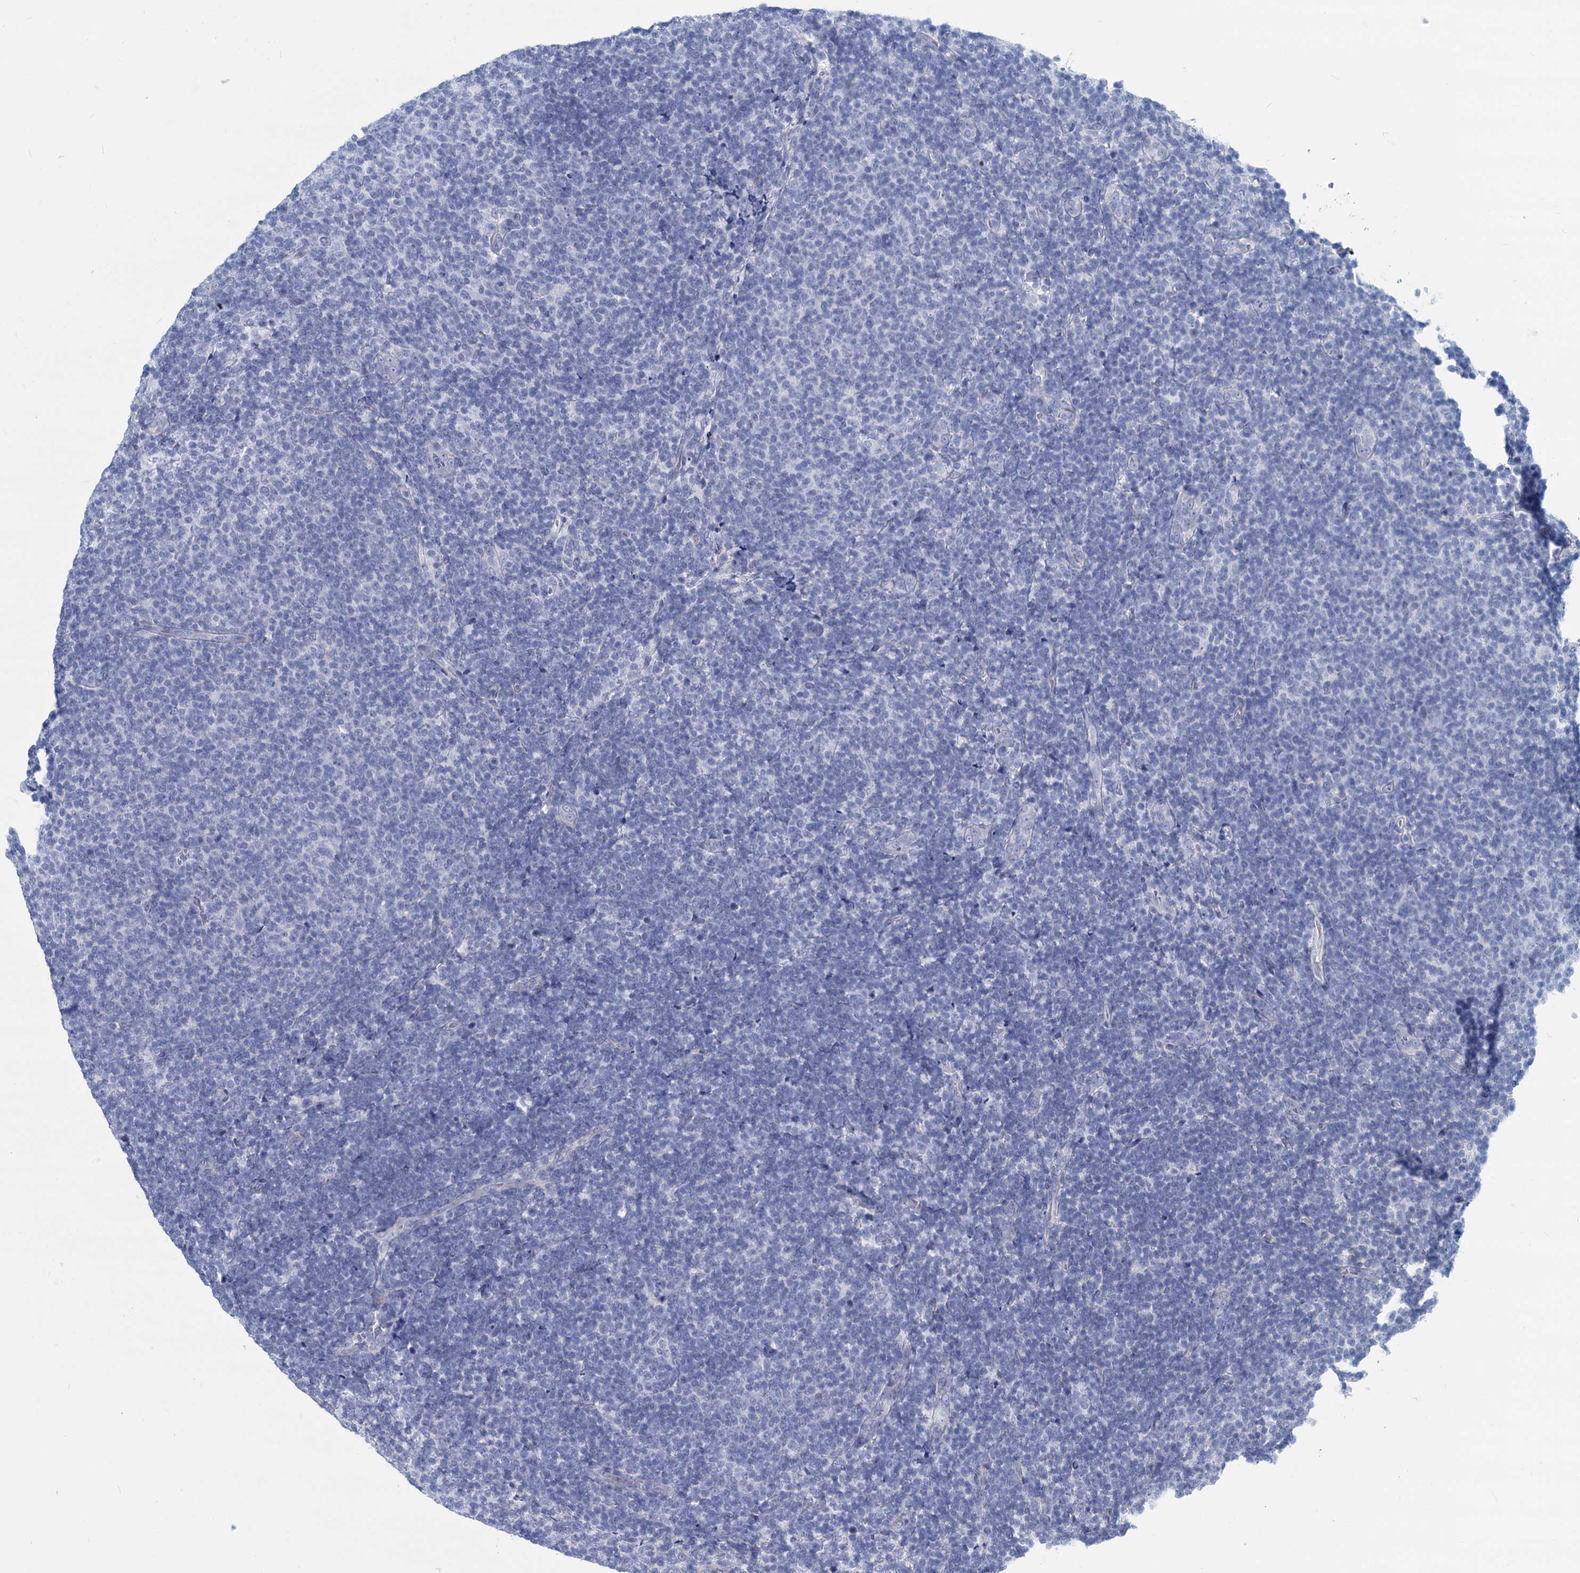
{"staining": {"intensity": "negative", "quantity": "none", "location": "none"}, "tissue": "lymphoma", "cell_type": "Tumor cells", "image_type": "cancer", "snomed": [{"axis": "morphology", "description": "Malignant lymphoma, non-Hodgkin's type, Low grade"}, {"axis": "topography", "description": "Lymph node"}], "caption": "A high-resolution histopathology image shows immunohistochemistry staining of lymphoma, which demonstrates no significant staining in tumor cells. (Brightfield microscopy of DAB immunohistochemistry at high magnification).", "gene": "GSTM3", "patient": {"sex": "male", "age": 66}}